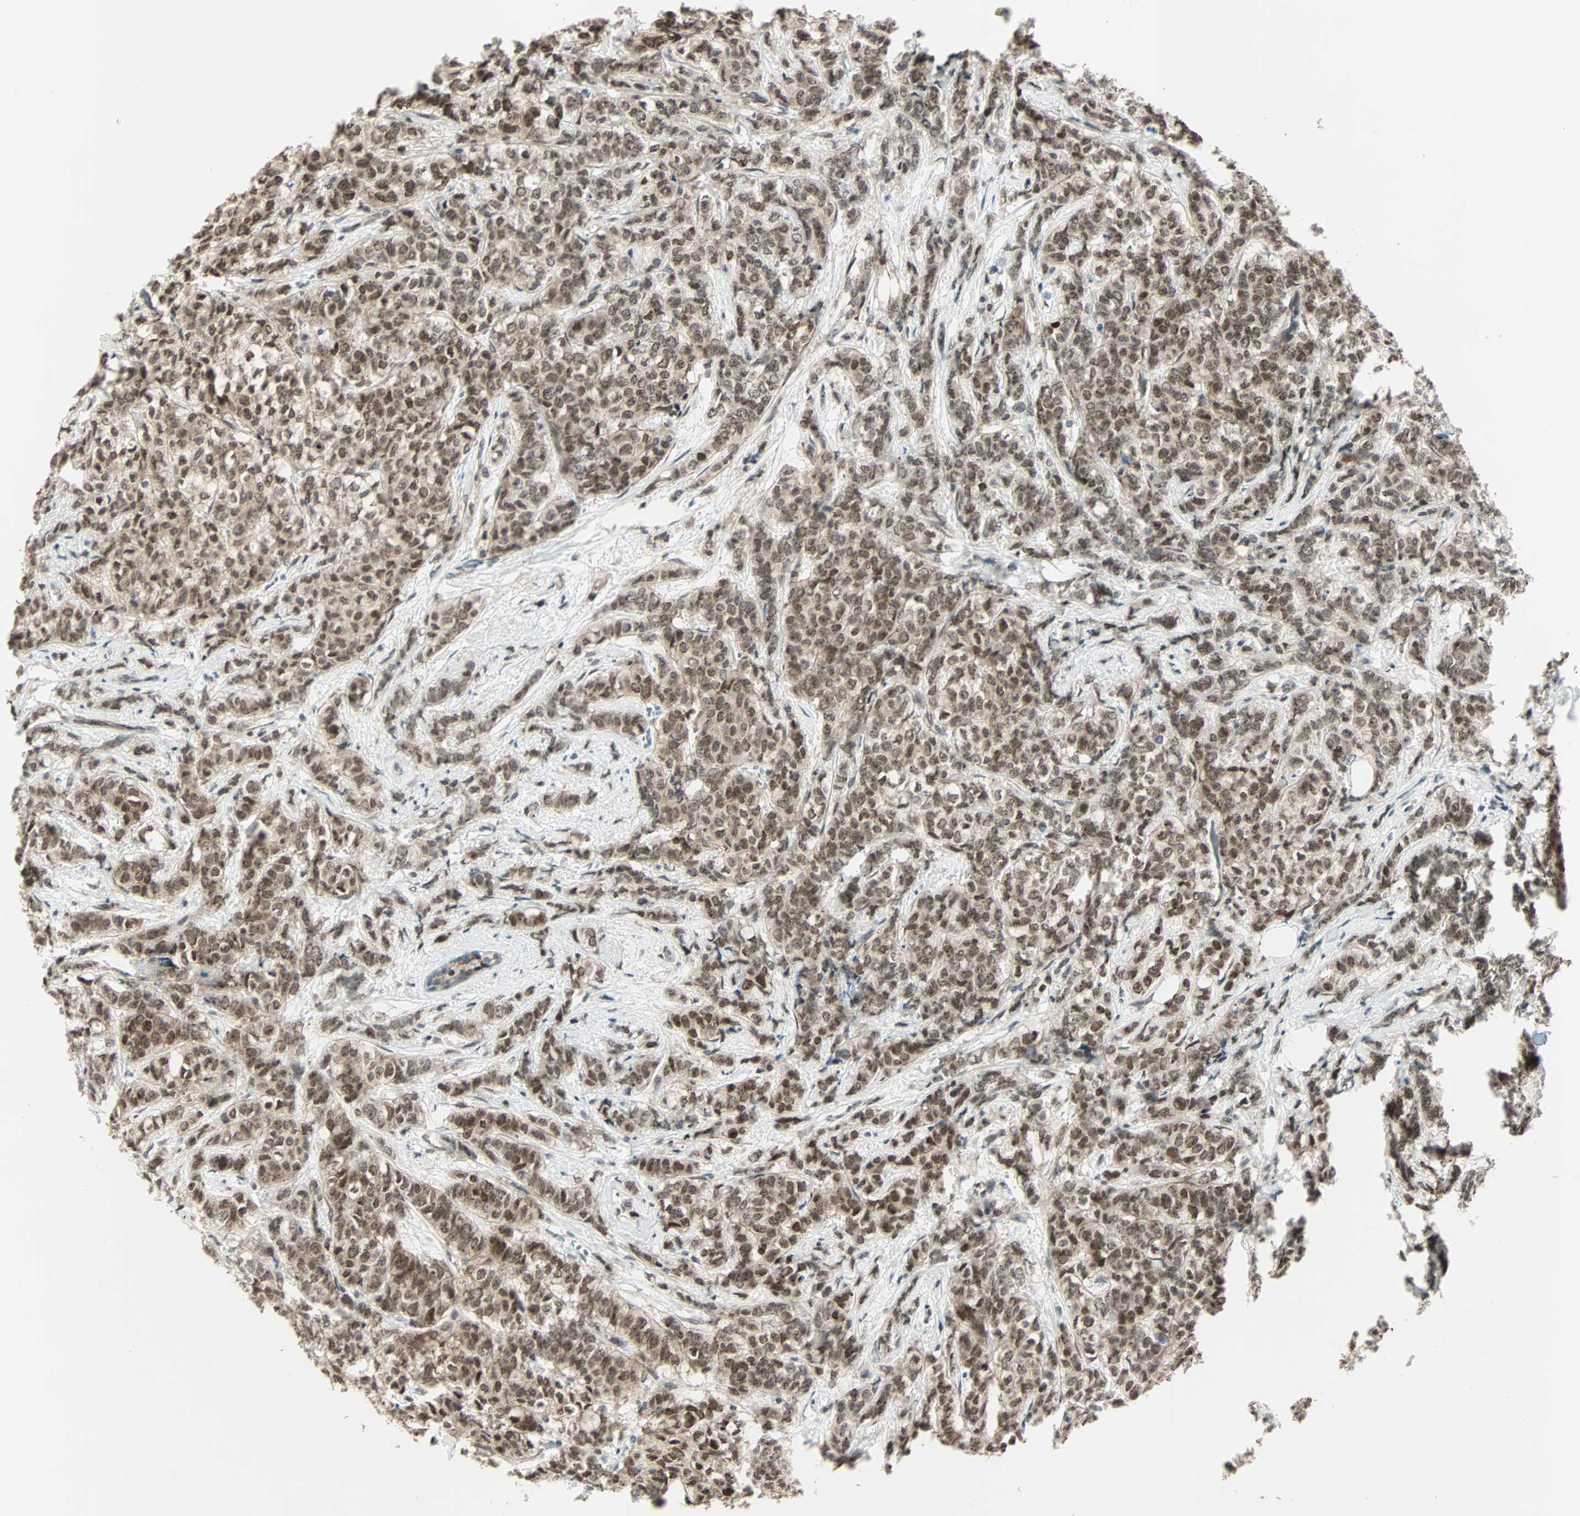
{"staining": {"intensity": "moderate", "quantity": ">75%", "location": "cytoplasmic/membranous,nuclear"}, "tissue": "breast cancer", "cell_type": "Tumor cells", "image_type": "cancer", "snomed": [{"axis": "morphology", "description": "Lobular carcinoma"}, {"axis": "topography", "description": "Breast"}], "caption": "High-power microscopy captured an IHC micrograph of breast cancer (lobular carcinoma), revealing moderate cytoplasmic/membranous and nuclear positivity in approximately >75% of tumor cells.", "gene": "CBX4", "patient": {"sex": "female", "age": 60}}